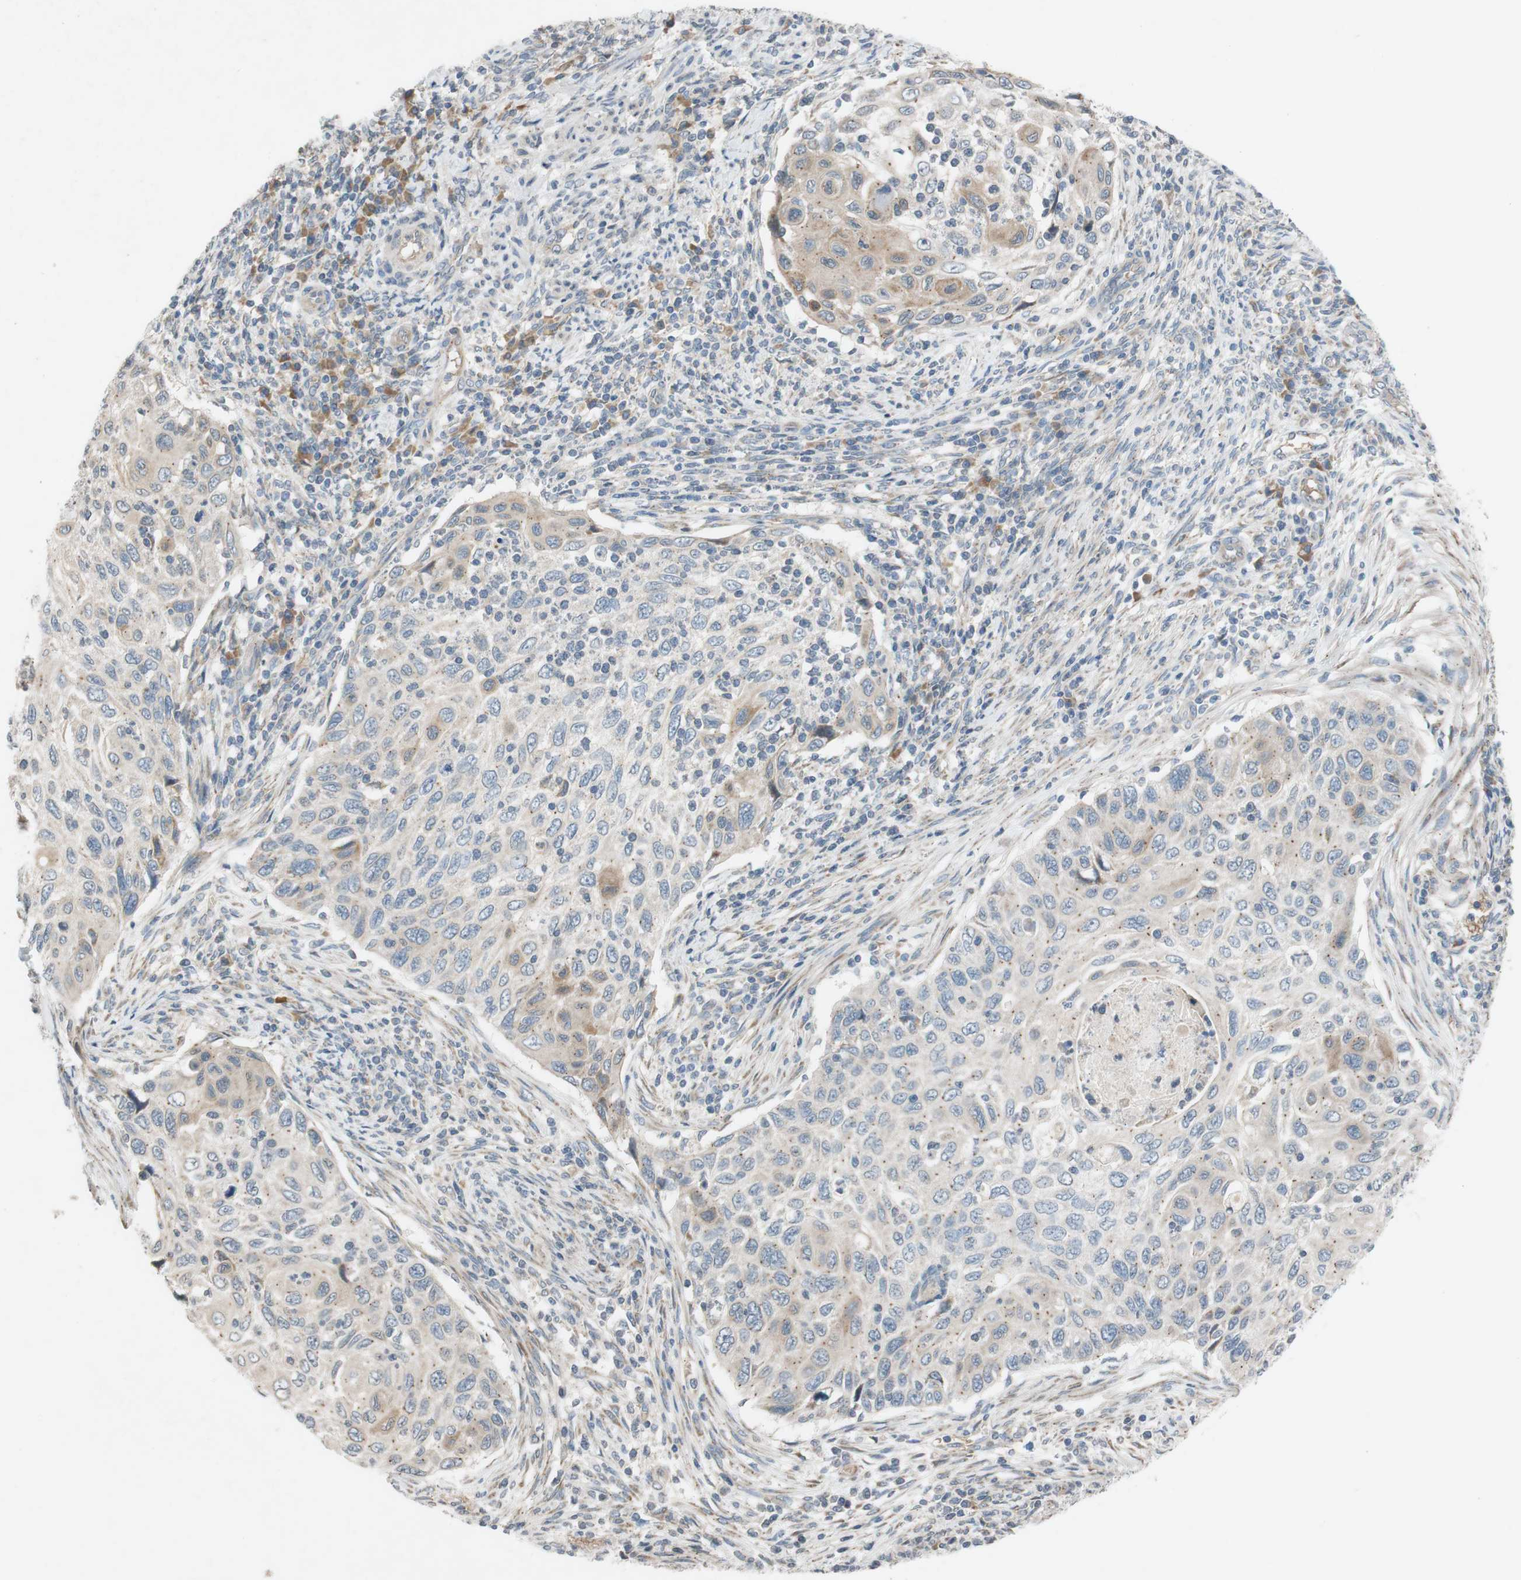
{"staining": {"intensity": "weak", "quantity": "25%-75%", "location": "cytoplasmic/membranous"}, "tissue": "cervical cancer", "cell_type": "Tumor cells", "image_type": "cancer", "snomed": [{"axis": "morphology", "description": "Squamous cell carcinoma, NOS"}, {"axis": "topography", "description": "Cervix"}], "caption": "Squamous cell carcinoma (cervical) was stained to show a protein in brown. There is low levels of weak cytoplasmic/membranous expression in about 25%-75% of tumor cells.", "gene": "ADD2", "patient": {"sex": "female", "age": 70}}